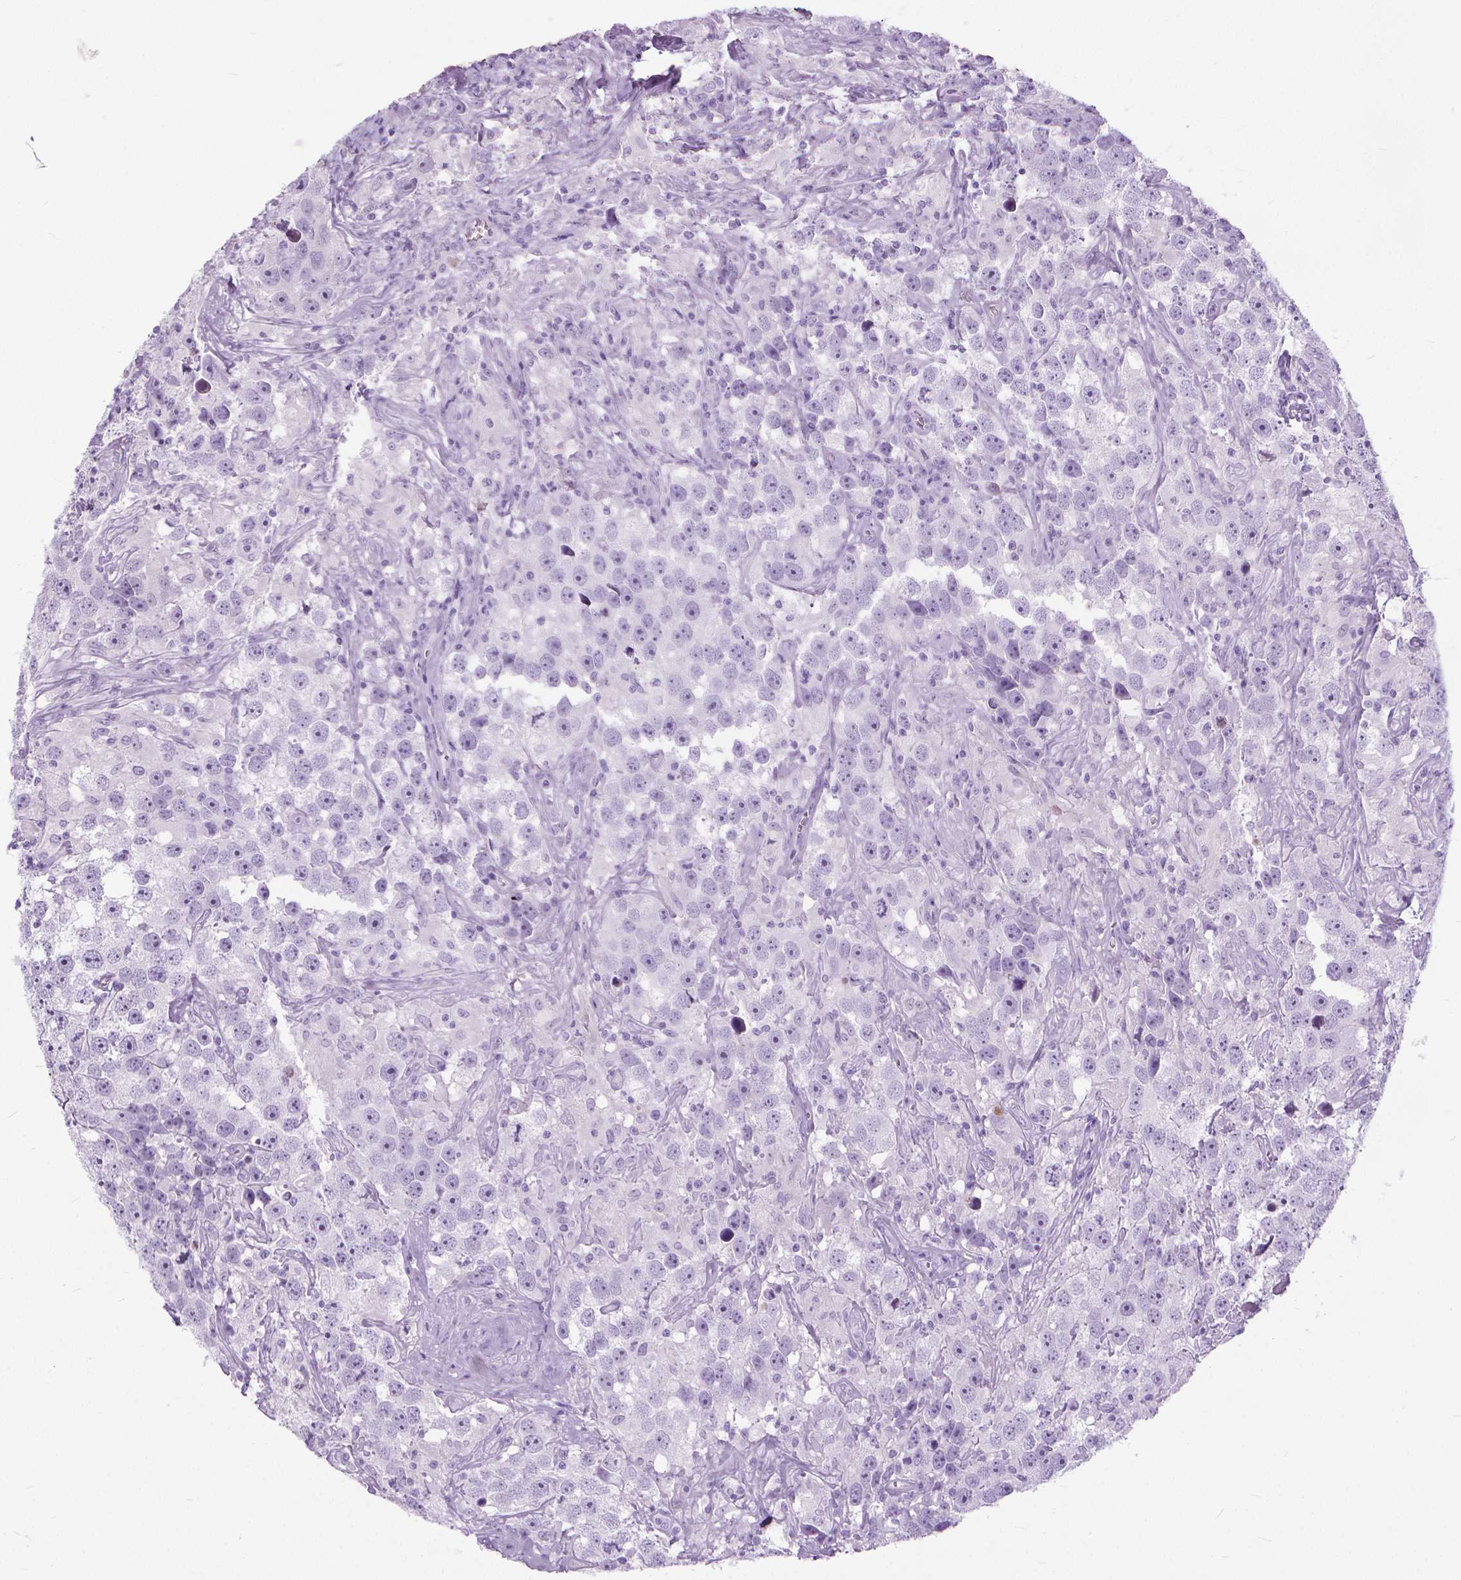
{"staining": {"intensity": "negative", "quantity": "none", "location": "none"}, "tissue": "testis cancer", "cell_type": "Tumor cells", "image_type": "cancer", "snomed": [{"axis": "morphology", "description": "Seminoma, NOS"}, {"axis": "topography", "description": "Testis"}], "caption": "The image reveals no significant staining in tumor cells of testis cancer (seminoma).", "gene": "HTR2B", "patient": {"sex": "male", "age": 49}}